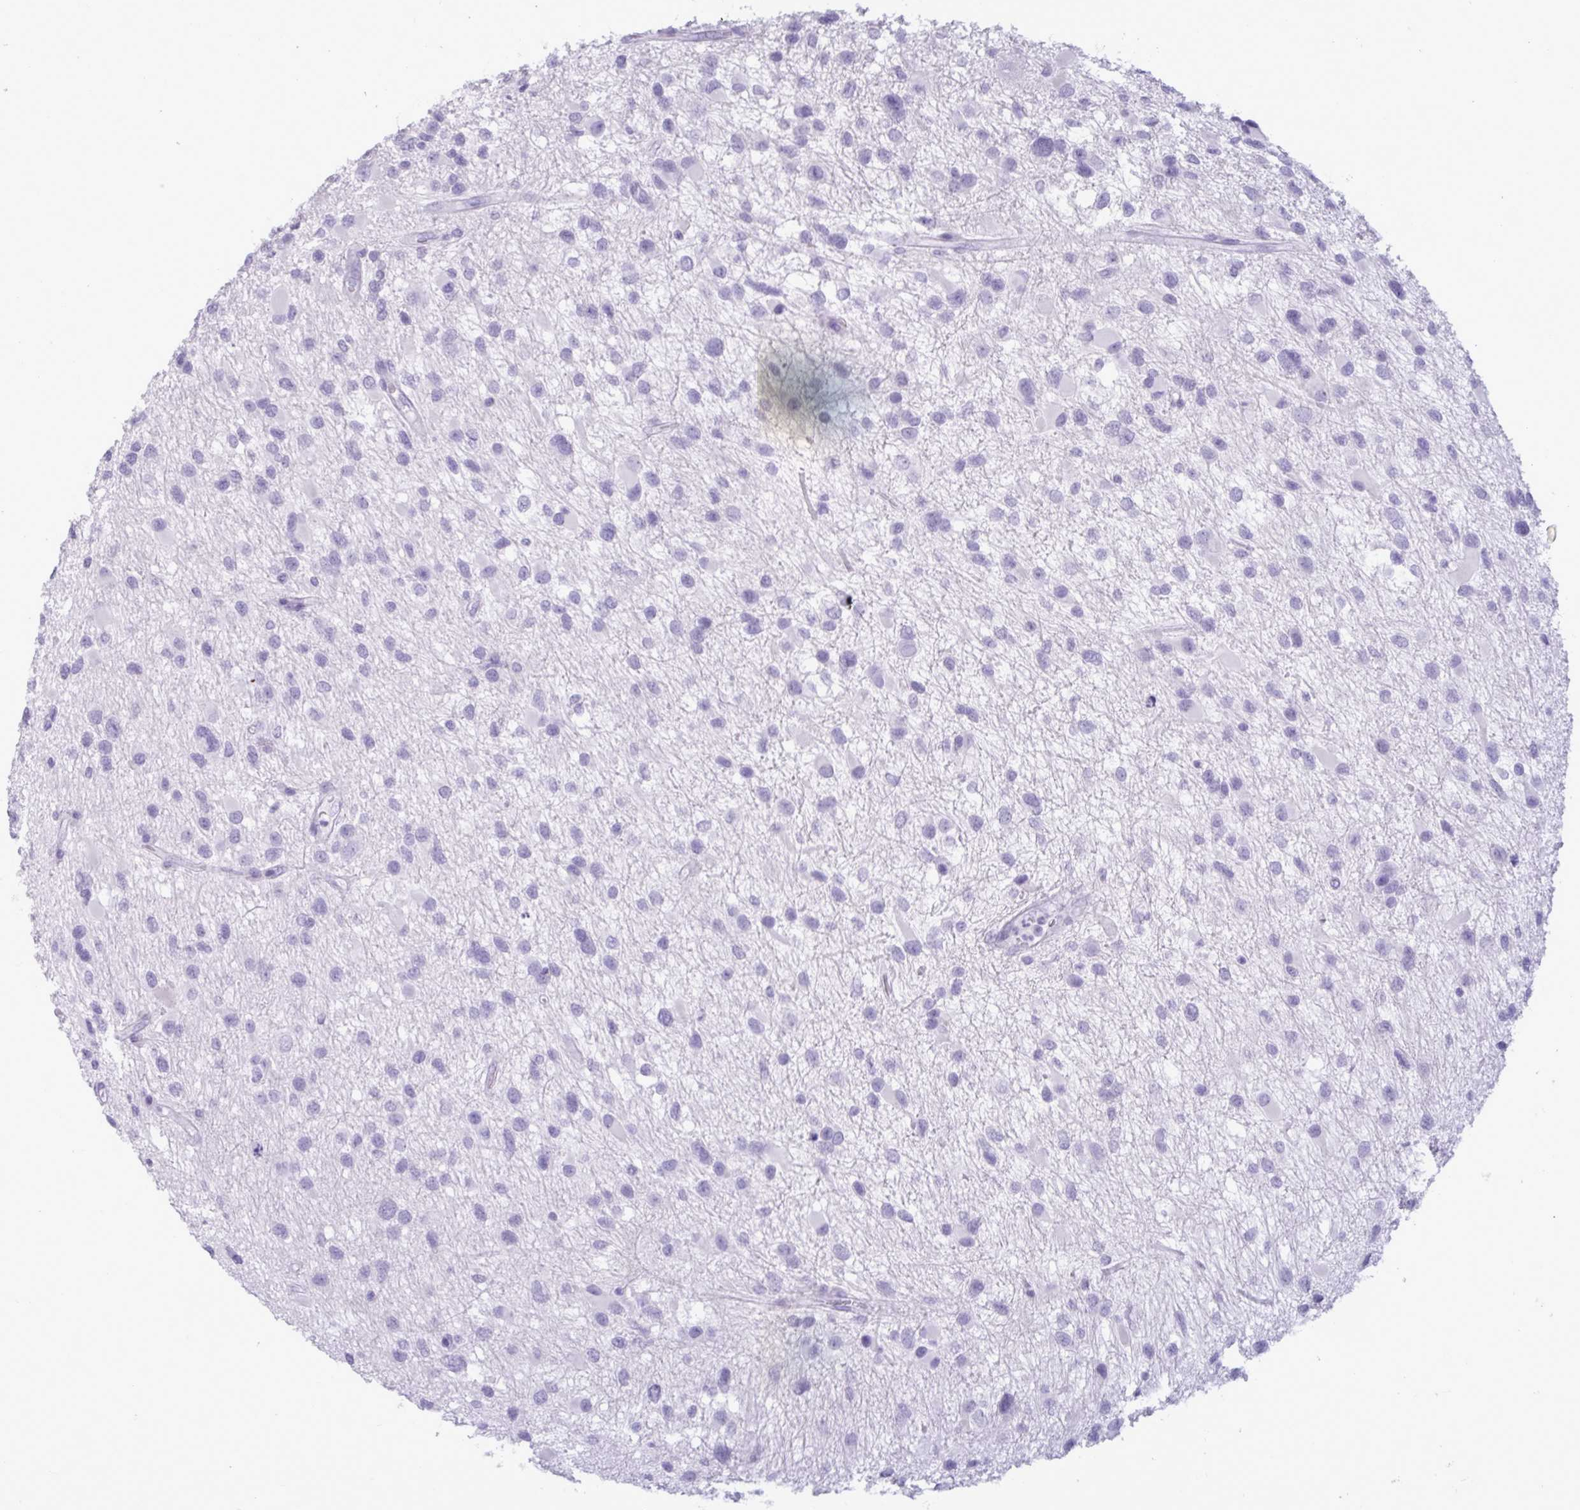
{"staining": {"intensity": "negative", "quantity": "none", "location": "none"}, "tissue": "glioma", "cell_type": "Tumor cells", "image_type": "cancer", "snomed": [{"axis": "morphology", "description": "Glioma, malignant, Low grade"}, {"axis": "topography", "description": "Brain"}], "caption": "Tumor cells are negative for protein expression in human malignant low-grade glioma.", "gene": "BBS10", "patient": {"sex": "female", "age": 32}}